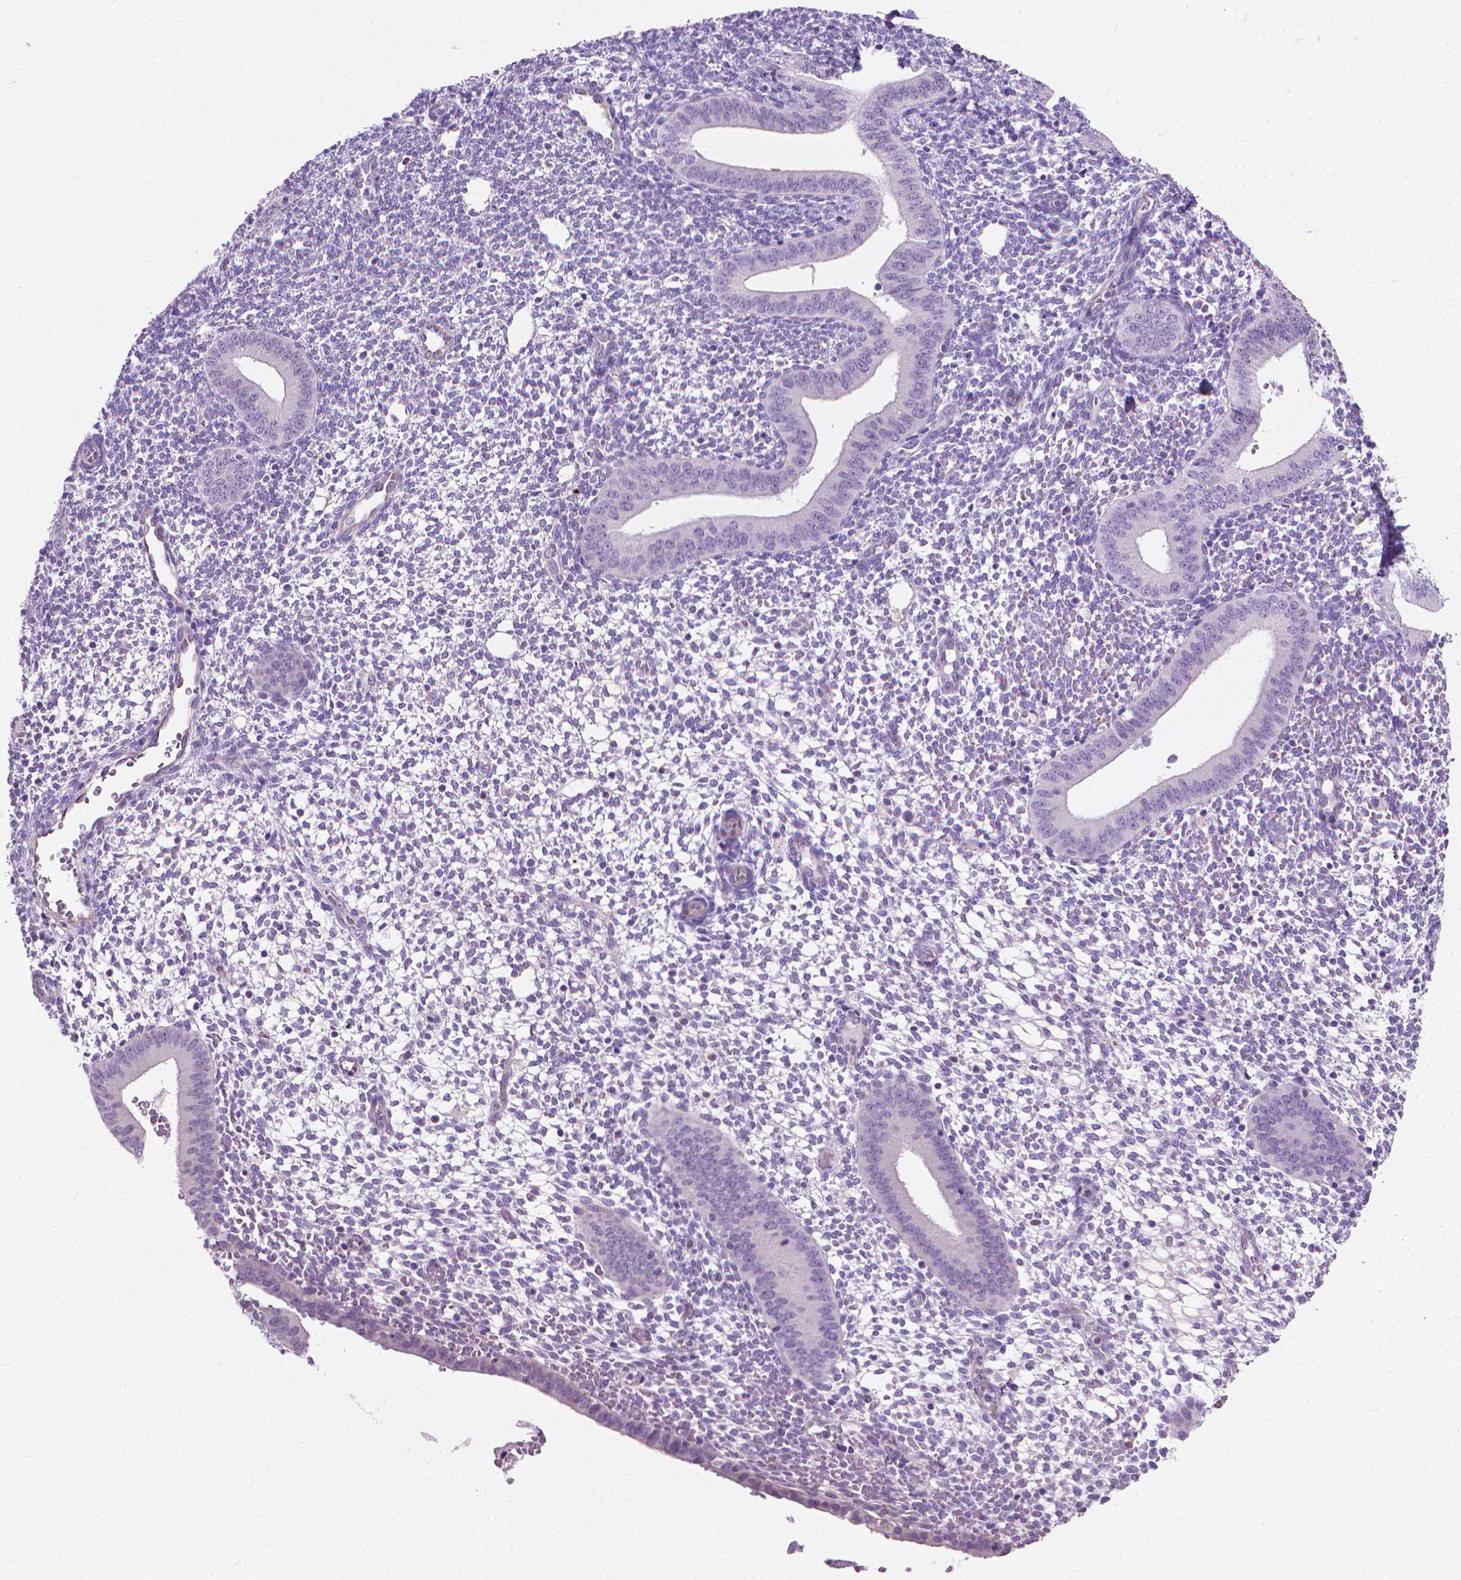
{"staining": {"intensity": "negative", "quantity": "none", "location": "none"}, "tissue": "endometrium", "cell_type": "Cells in endometrial stroma", "image_type": "normal", "snomed": [{"axis": "morphology", "description": "Normal tissue, NOS"}, {"axis": "topography", "description": "Endometrium"}], "caption": "This is a image of IHC staining of normal endometrium, which shows no staining in cells in endometrial stroma.", "gene": "KRT73", "patient": {"sex": "female", "age": 40}}